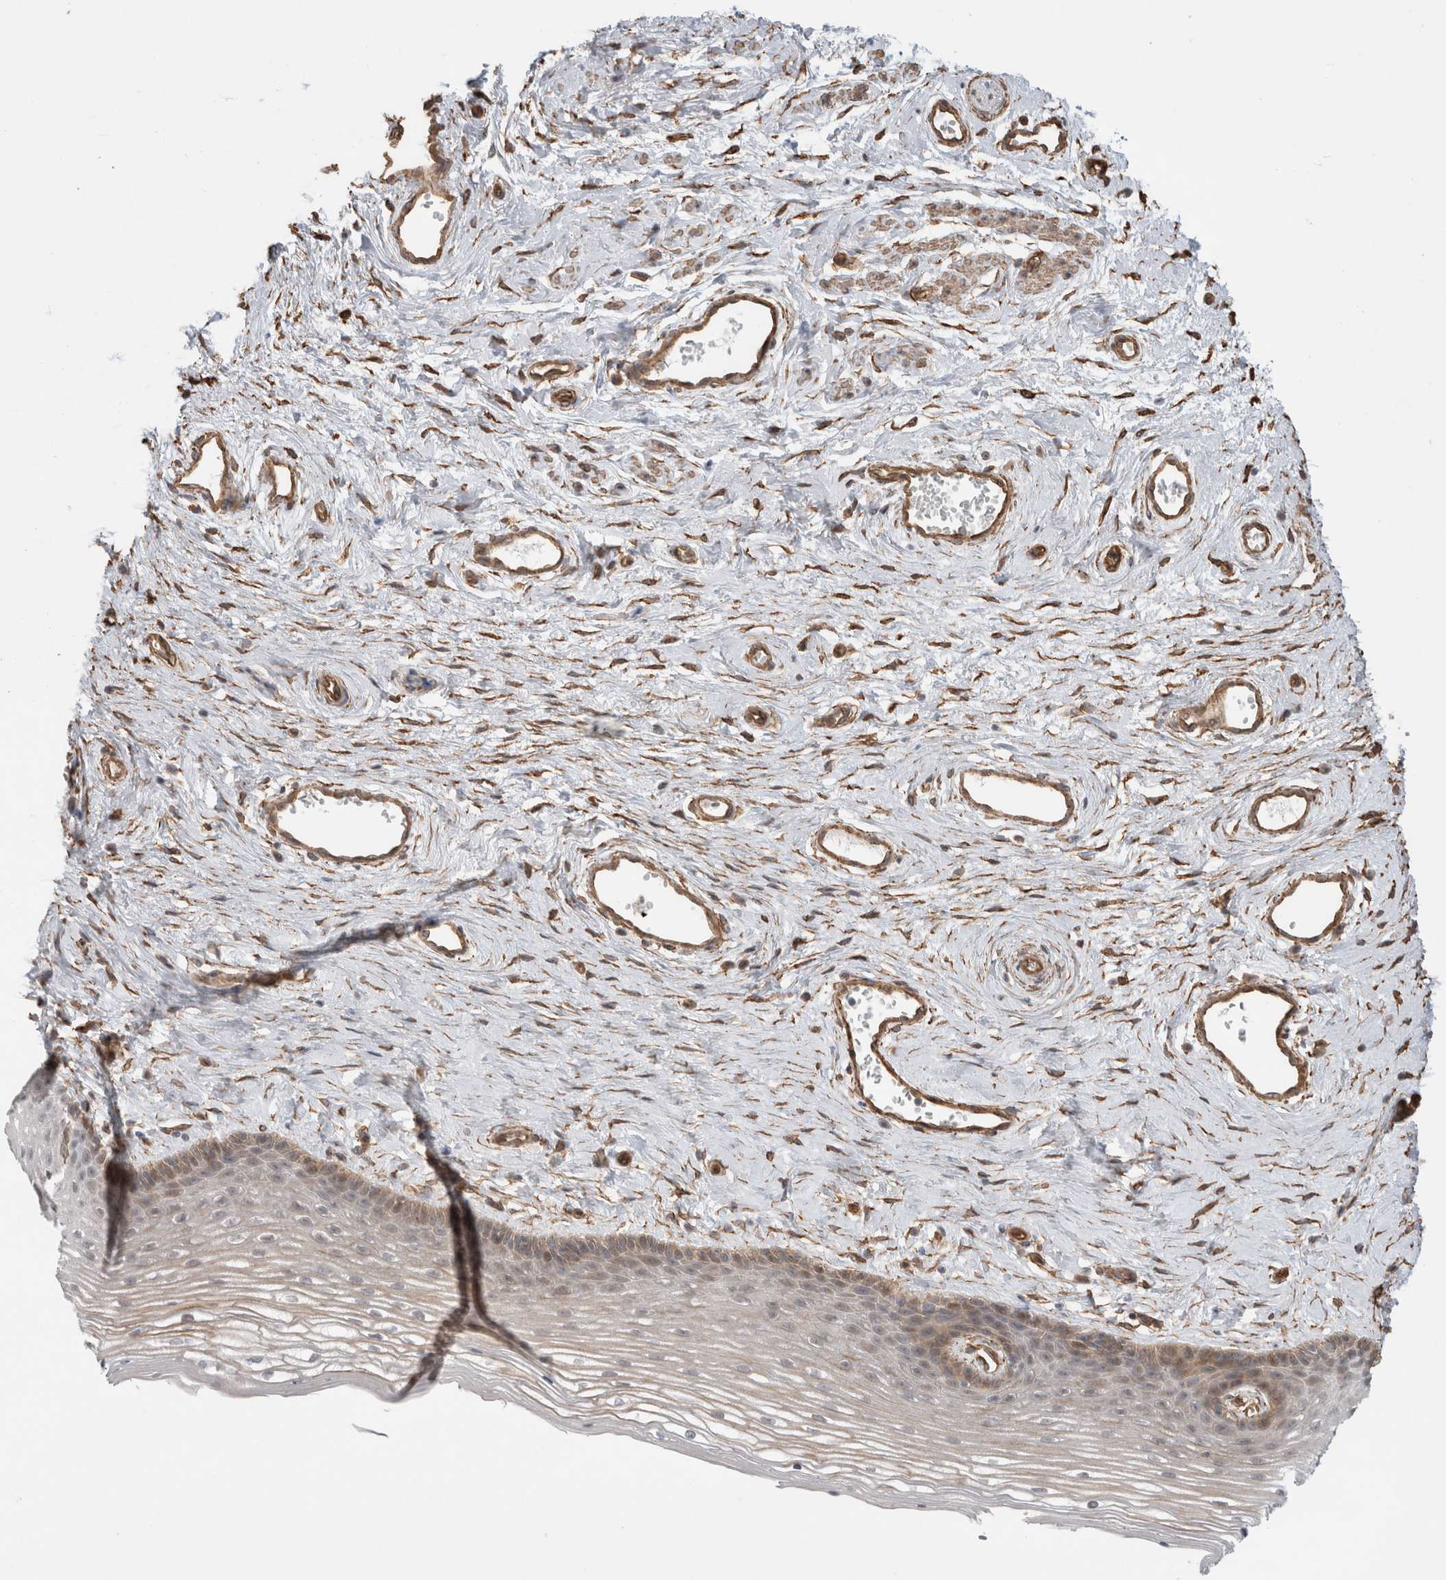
{"staining": {"intensity": "moderate", "quantity": "<25%", "location": "cytoplasmic/membranous"}, "tissue": "vagina", "cell_type": "Squamous epithelial cells", "image_type": "normal", "snomed": [{"axis": "morphology", "description": "Normal tissue, NOS"}, {"axis": "topography", "description": "Vagina"}], "caption": "Brown immunohistochemical staining in benign human vagina displays moderate cytoplasmic/membranous expression in approximately <25% of squamous epithelial cells. Using DAB (brown) and hematoxylin (blue) stains, captured at high magnification using brightfield microscopy.", "gene": "CAAP1", "patient": {"sex": "female", "age": 46}}